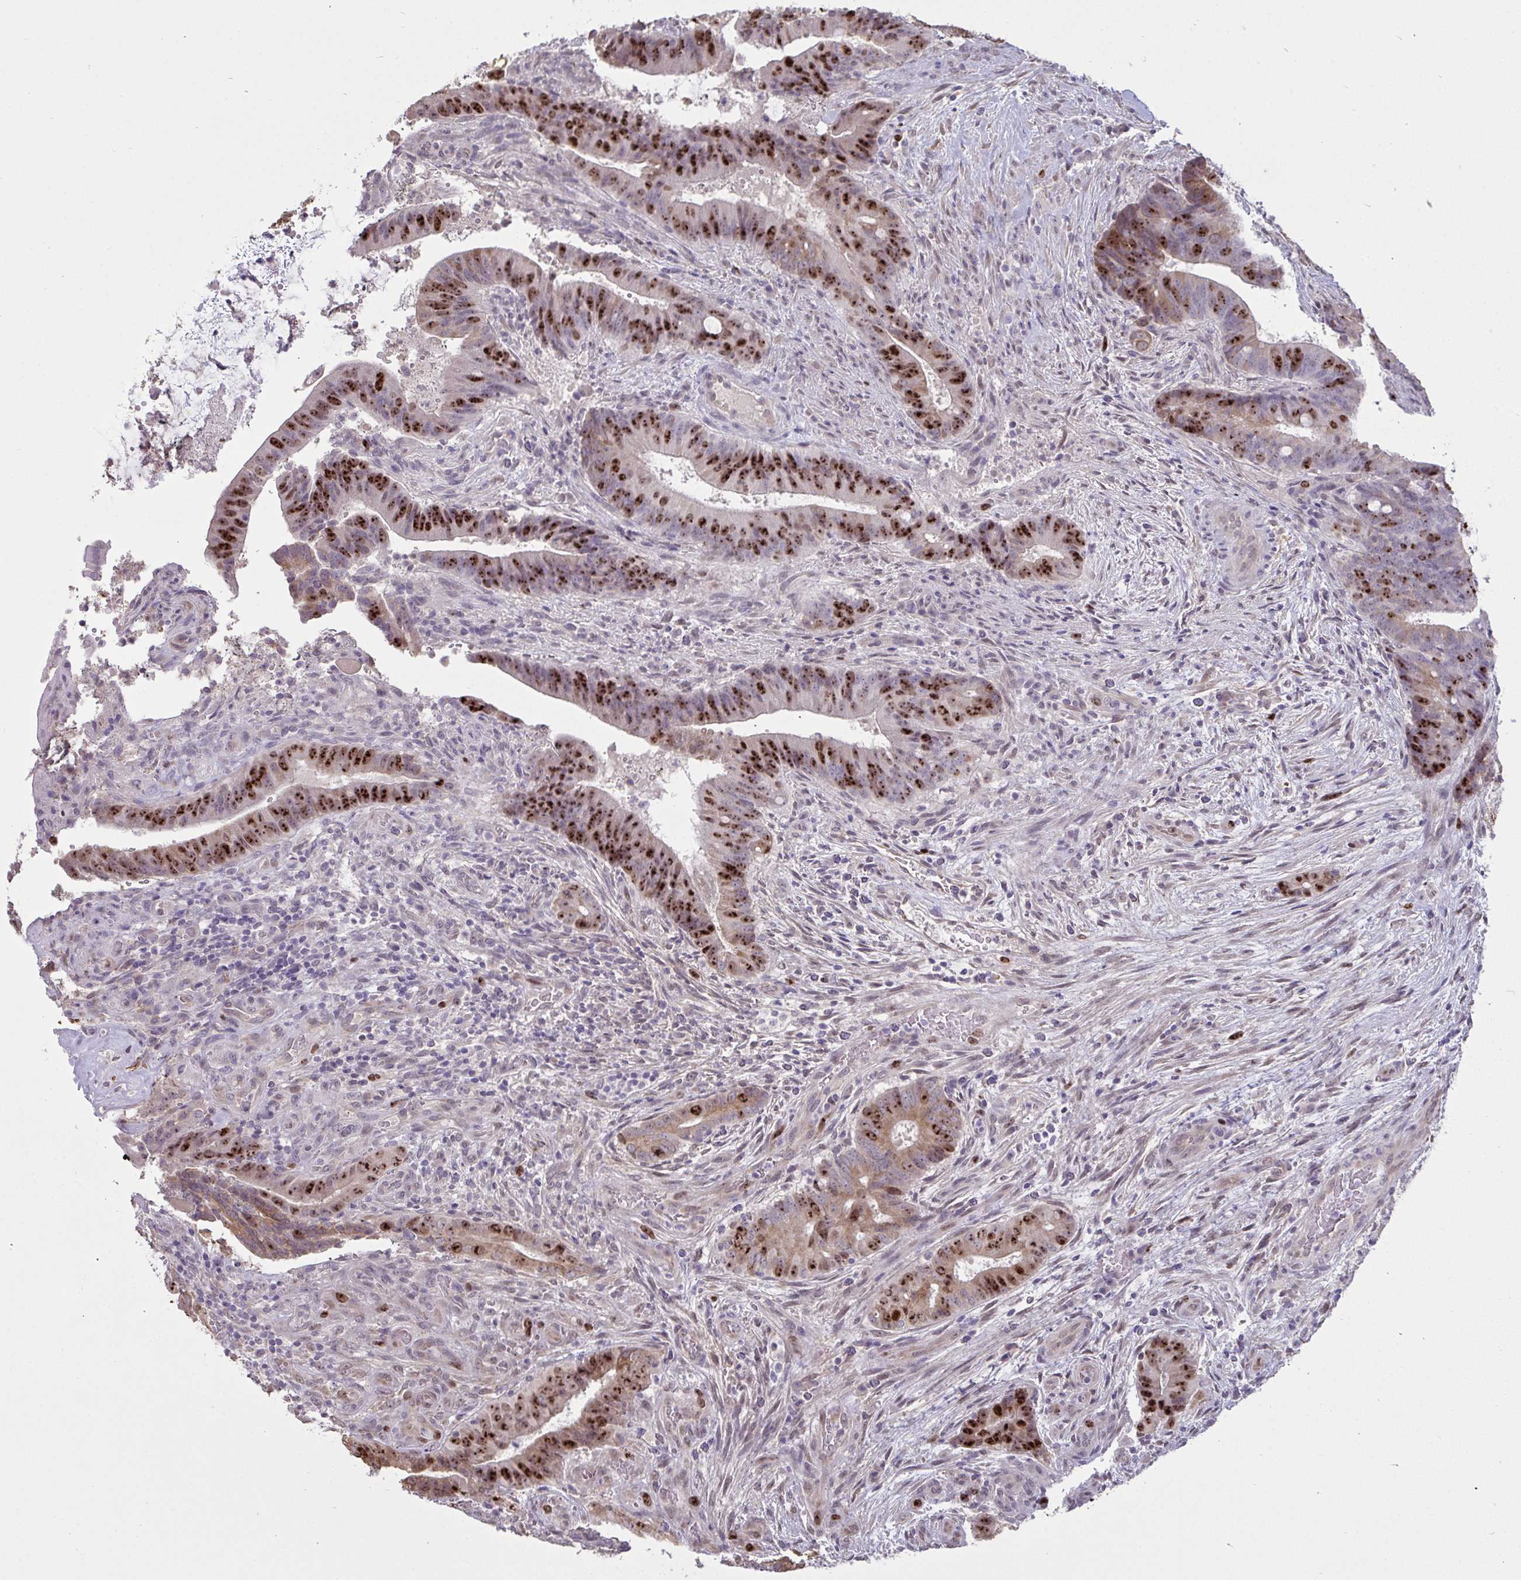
{"staining": {"intensity": "strong", "quantity": "25%-75%", "location": "cytoplasmic/membranous,nuclear"}, "tissue": "colorectal cancer", "cell_type": "Tumor cells", "image_type": "cancer", "snomed": [{"axis": "morphology", "description": "Adenocarcinoma, NOS"}, {"axis": "topography", "description": "Colon"}], "caption": "High-magnification brightfield microscopy of adenocarcinoma (colorectal) stained with DAB (3,3'-diaminobenzidine) (brown) and counterstained with hematoxylin (blue). tumor cells exhibit strong cytoplasmic/membranous and nuclear positivity is present in about25%-75% of cells.", "gene": "SETD7", "patient": {"sex": "female", "age": 43}}